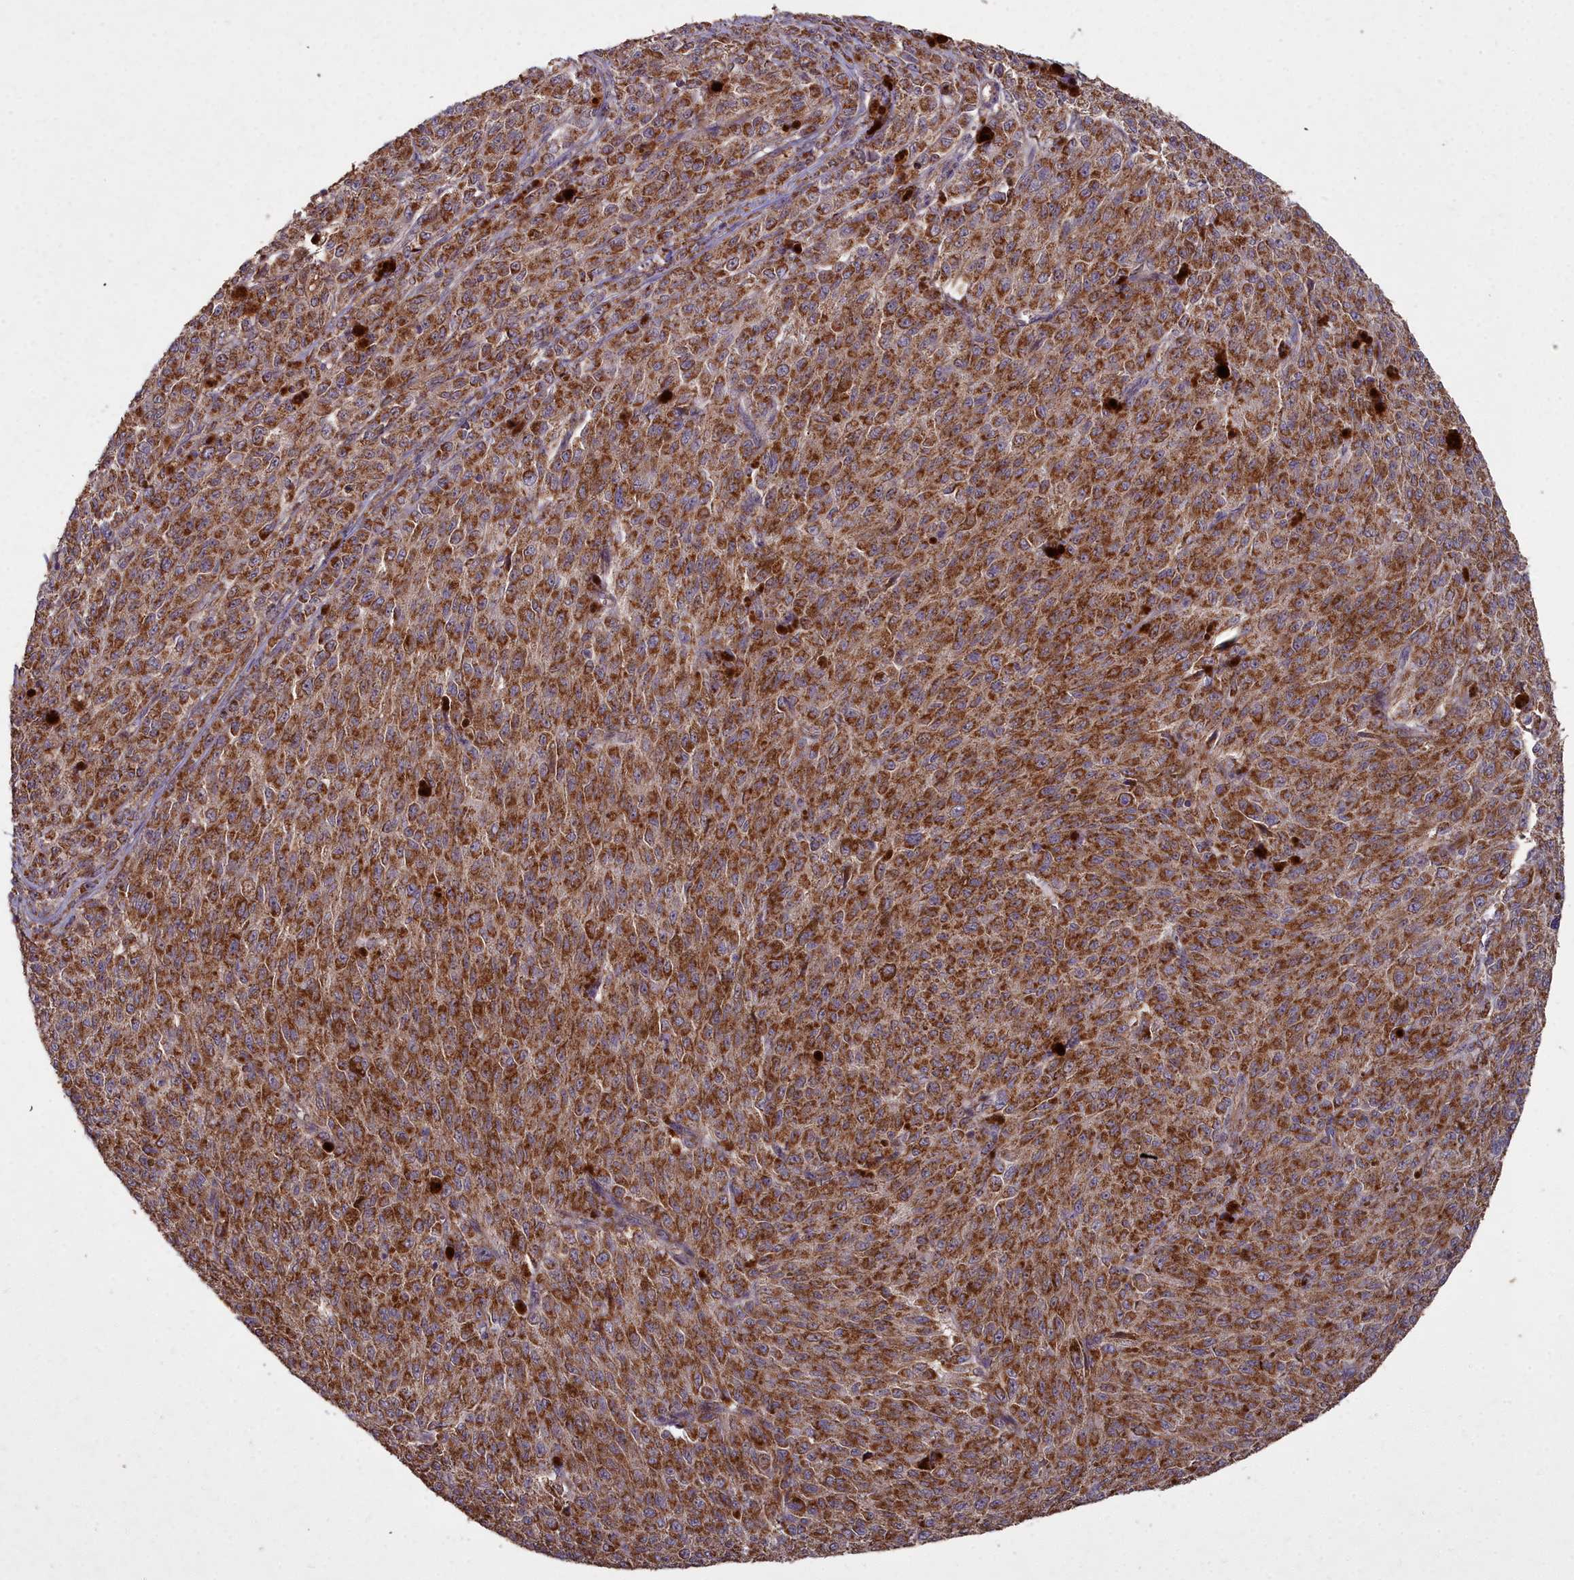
{"staining": {"intensity": "strong", "quantity": ">75%", "location": "cytoplasmic/membranous"}, "tissue": "melanoma", "cell_type": "Tumor cells", "image_type": "cancer", "snomed": [{"axis": "morphology", "description": "Malignant melanoma, NOS"}, {"axis": "topography", "description": "Skin"}], "caption": "High-power microscopy captured an immunohistochemistry (IHC) photomicrograph of malignant melanoma, revealing strong cytoplasmic/membranous positivity in about >75% of tumor cells. Using DAB (brown) and hematoxylin (blue) stains, captured at high magnification using brightfield microscopy.", "gene": "COX11", "patient": {"sex": "female", "age": 52}}